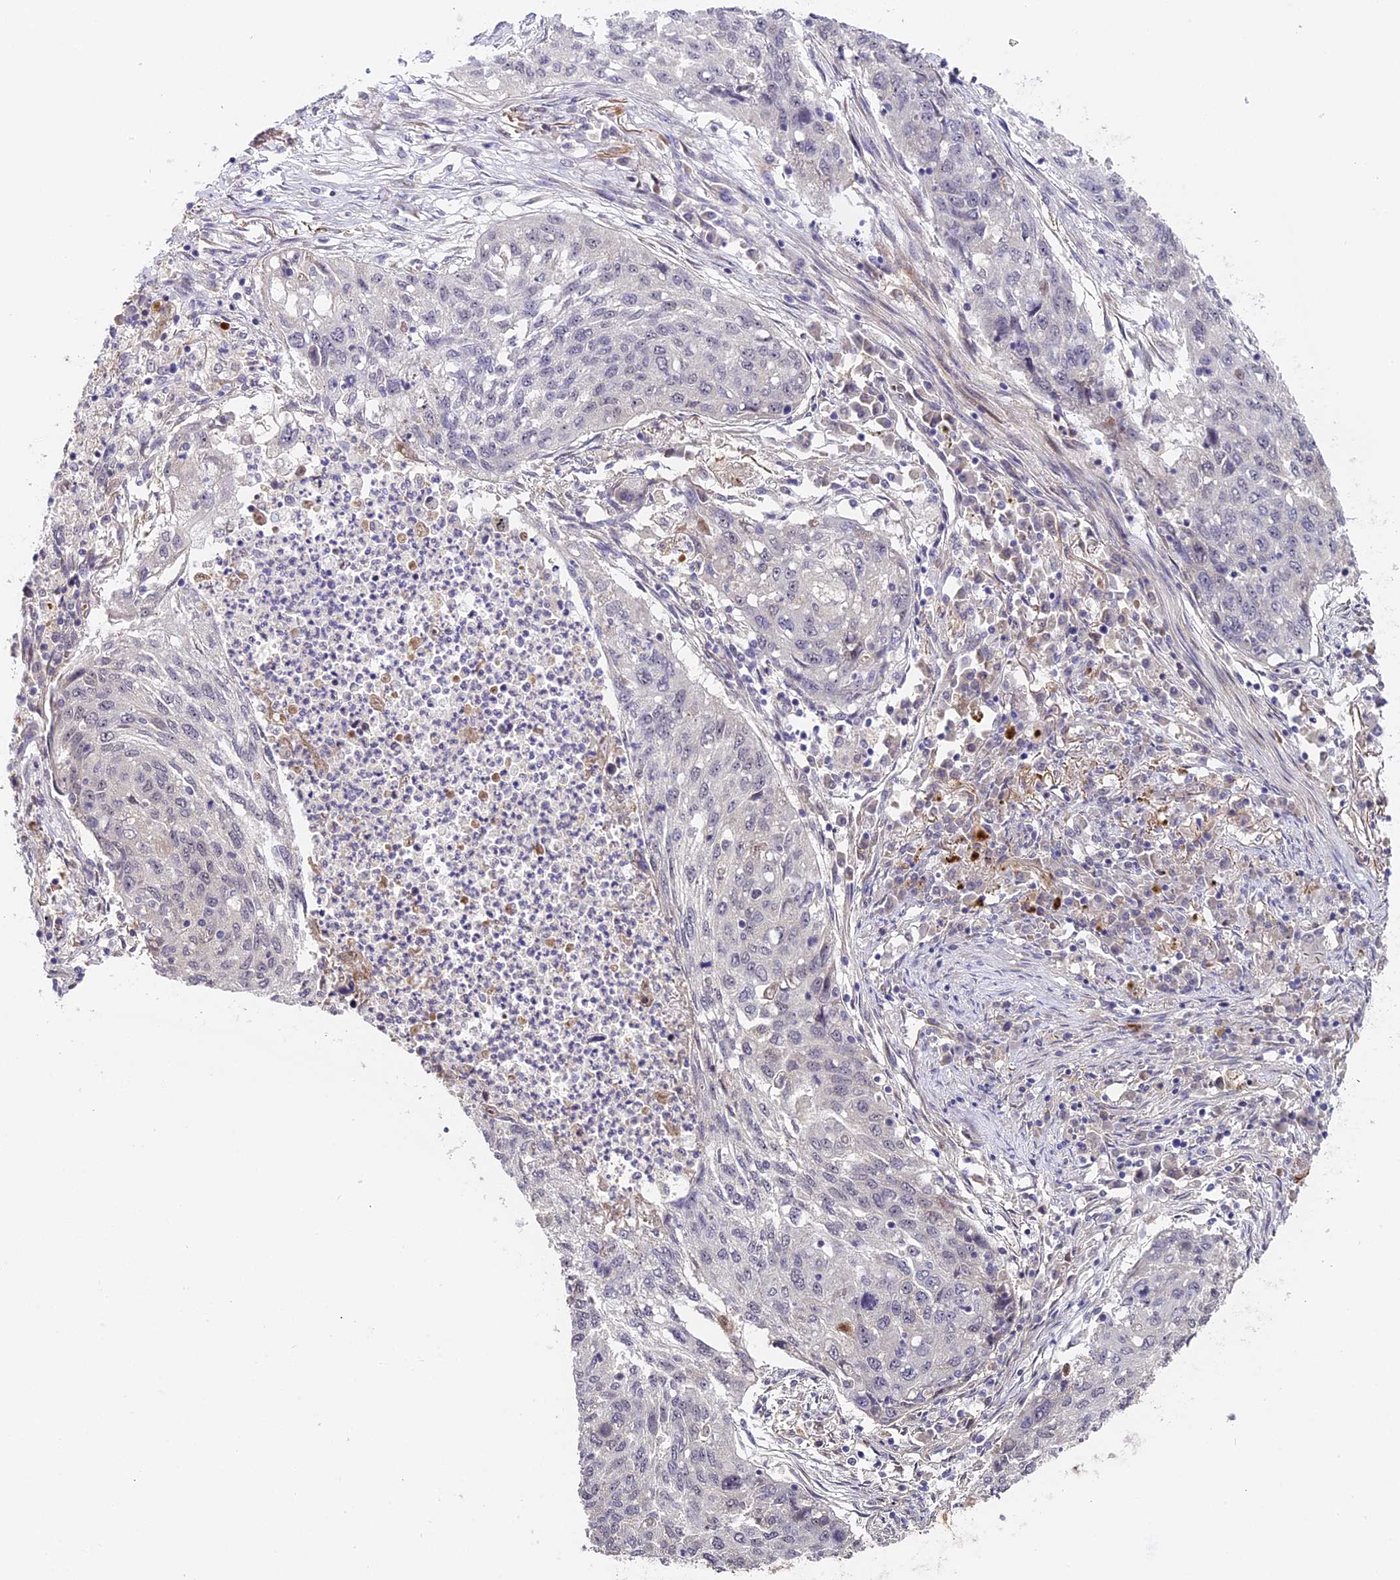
{"staining": {"intensity": "negative", "quantity": "none", "location": "none"}, "tissue": "lung cancer", "cell_type": "Tumor cells", "image_type": "cancer", "snomed": [{"axis": "morphology", "description": "Squamous cell carcinoma, NOS"}, {"axis": "topography", "description": "Lung"}], "caption": "Lung cancer (squamous cell carcinoma) was stained to show a protein in brown. There is no significant staining in tumor cells.", "gene": "IMPACT", "patient": {"sex": "female", "age": 63}}